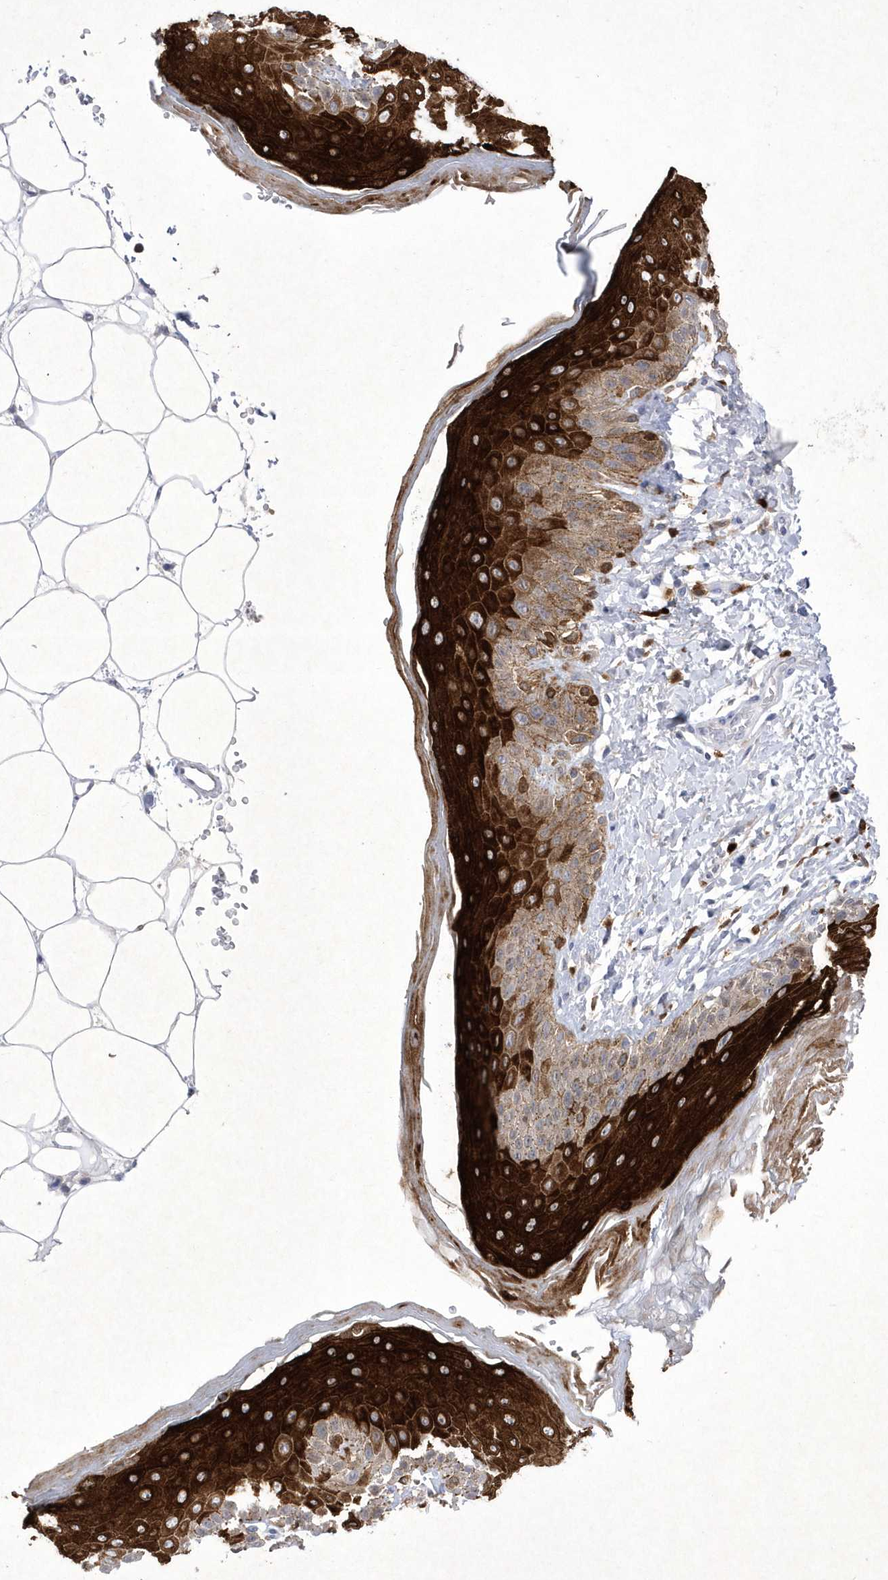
{"staining": {"intensity": "strong", "quantity": "25%-75%", "location": "cytoplasmic/membranous"}, "tissue": "skin", "cell_type": "Epidermal cells", "image_type": "normal", "snomed": [{"axis": "morphology", "description": "Normal tissue, NOS"}, {"axis": "topography", "description": "Anal"}], "caption": "Brown immunohistochemical staining in unremarkable skin displays strong cytoplasmic/membranous expression in about 25%-75% of epidermal cells.", "gene": "BHLHA15", "patient": {"sex": "male", "age": 44}}